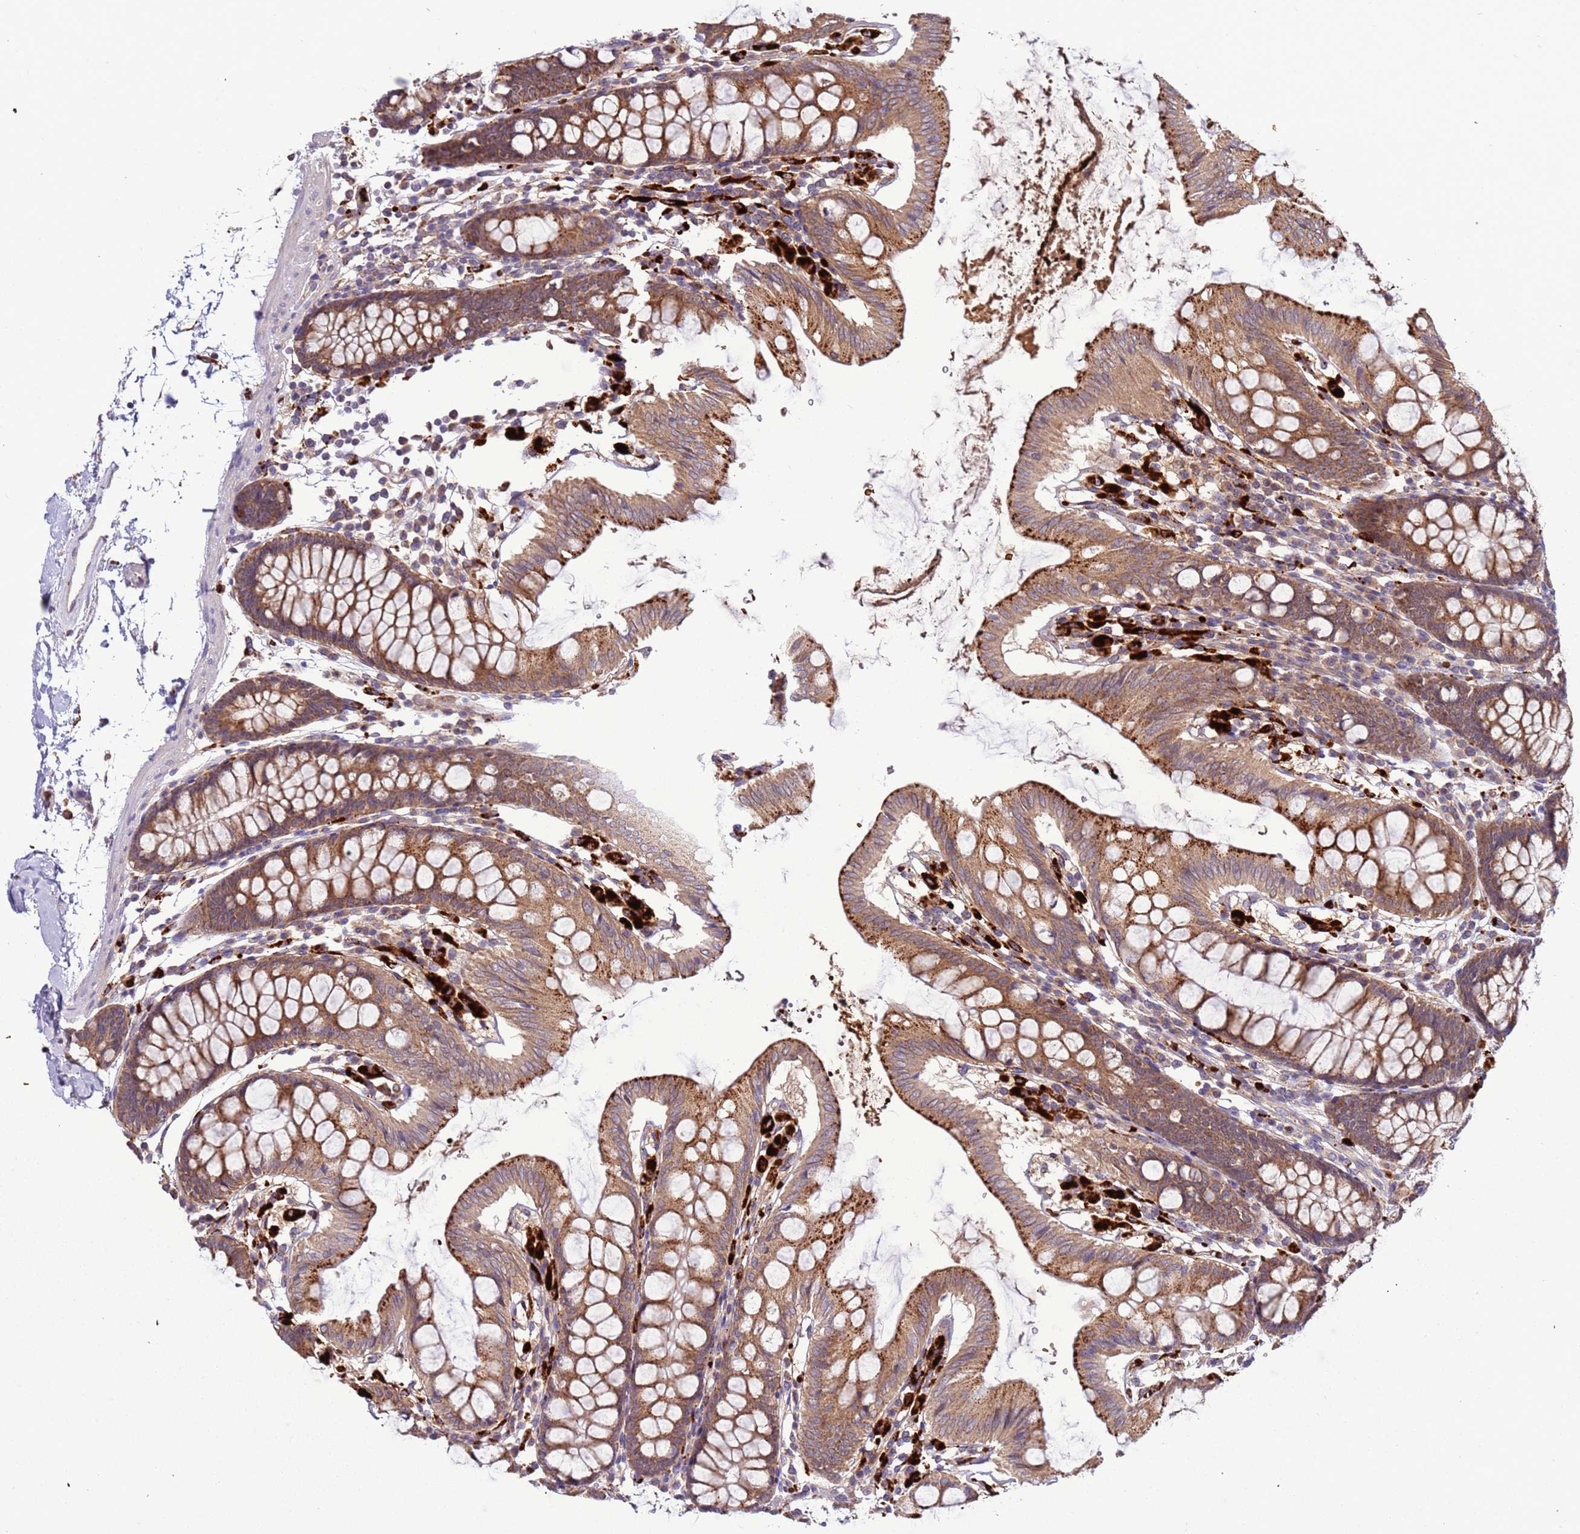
{"staining": {"intensity": "moderate", "quantity": ">75%", "location": "cytoplasmic/membranous"}, "tissue": "colon", "cell_type": "Endothelial cells", "image_type": "normal", "snomed": [{"axis": "morphology", "description": "Normal tissue, NOS"}, {"axis": "topography", "description": "Colon"}], "caption": "High-power microscopy captured an IHC histopathology image of benign colon, revealing moderate cytoplasmic/membranous staining in about >75% of endothelial cells. The staining is performed using DAB (3,3'-diaminobenzidine) brown chromogen to label protein expression. The nuclei are counter-stained blue using hematoxylin.", "gene": "VPS36", "patient": {"sex": "male", "age": 75}}